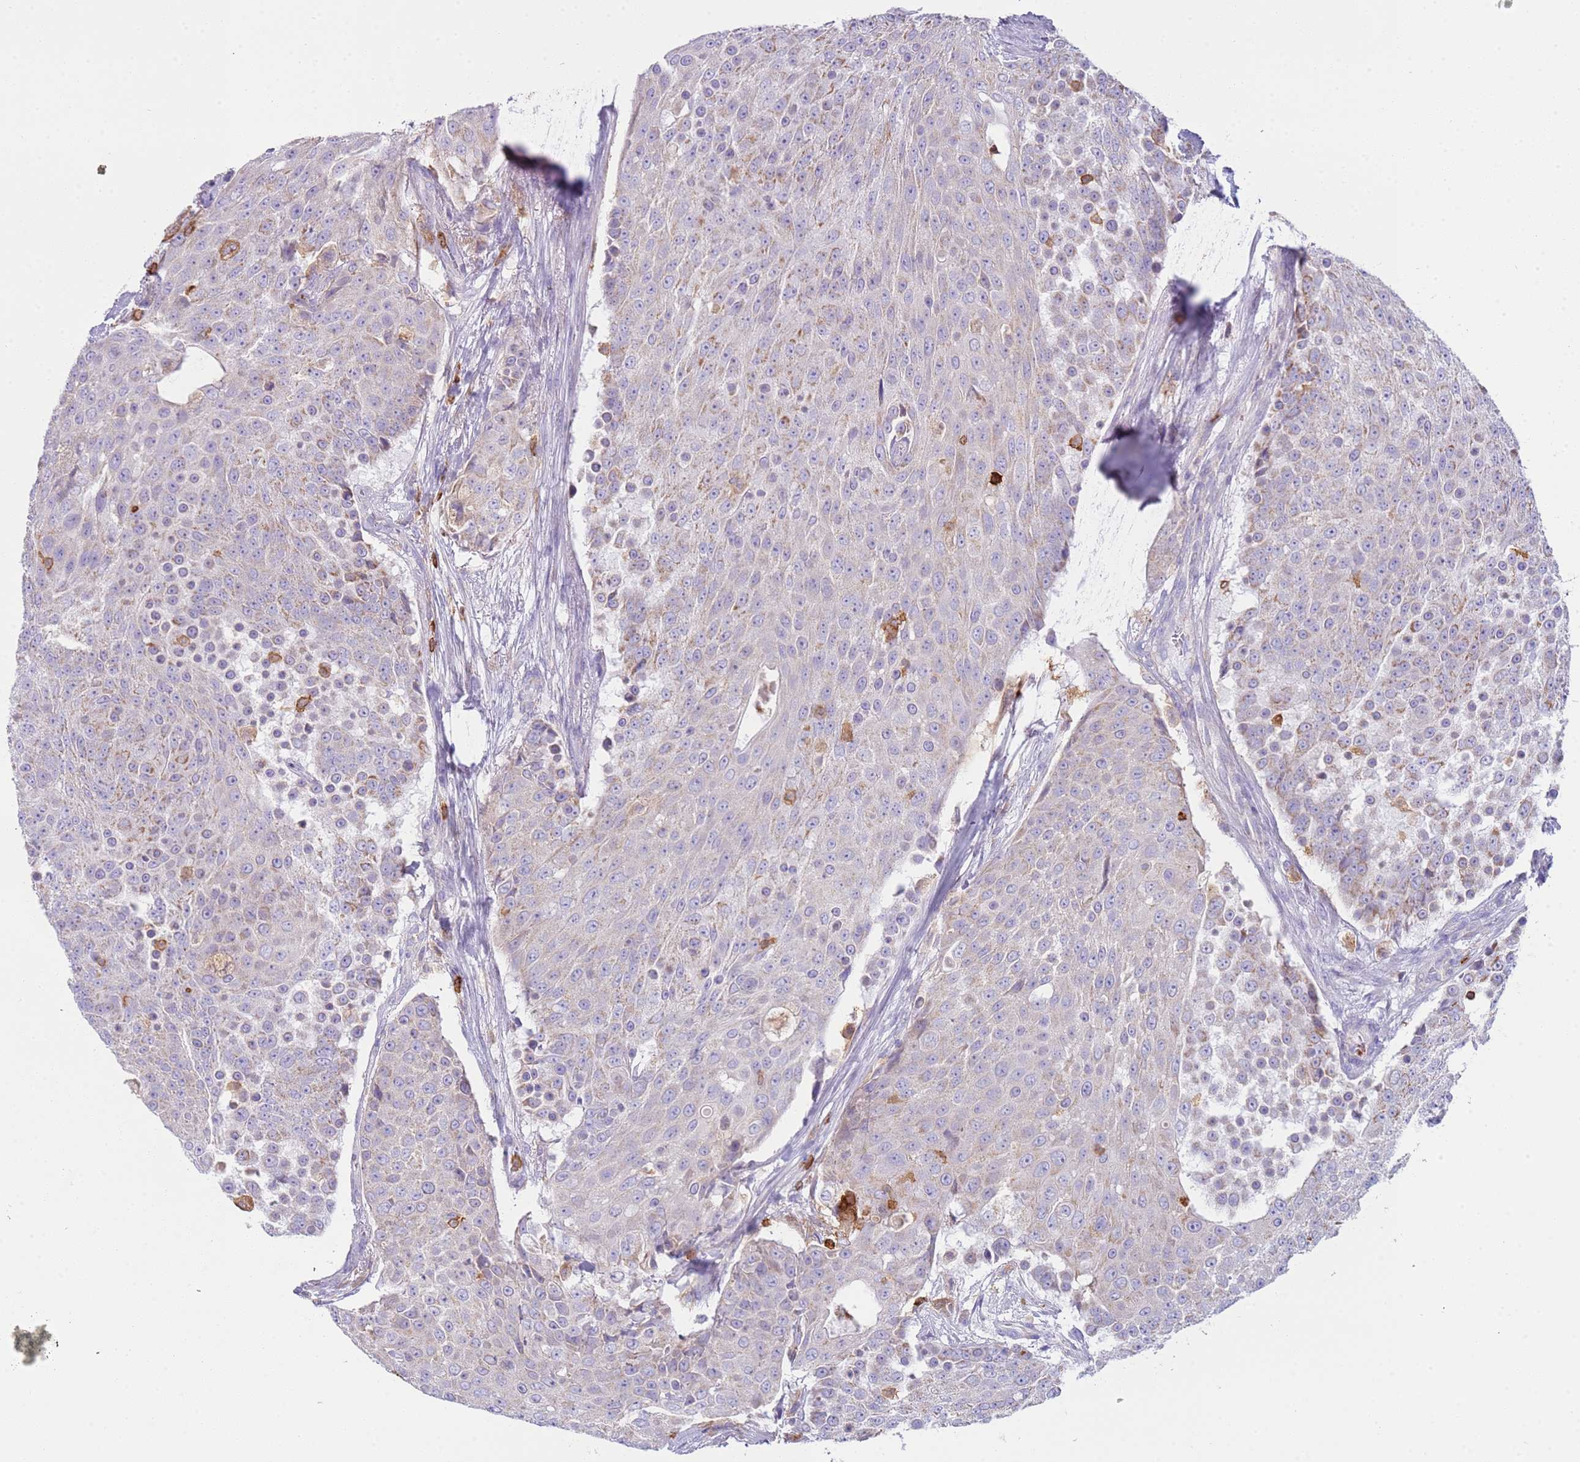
{"staining": {"intensity": "weak", "quantity": "25%-75%", "location": "cytoplasmic/membranous"}, "tissue": "urothelial cancer", "cell_type": "Tumor cells", "image_type": "cancer", "snomed": [{"axis": "morphology", "description": "Urothelial carcinoma, High grade"}, {"axis": "topography", "description": "Urinary bladder"}], "caption": "The histopathology image exhibits immunohistochemical staining of urothelial carcinoma (high-grade). There is weak cytoplasmic/membranous staining is seen in about 25%-75% of tumor cells.", "gene": "TTPAL", "patient": {"sex": "female", "age": 63}}